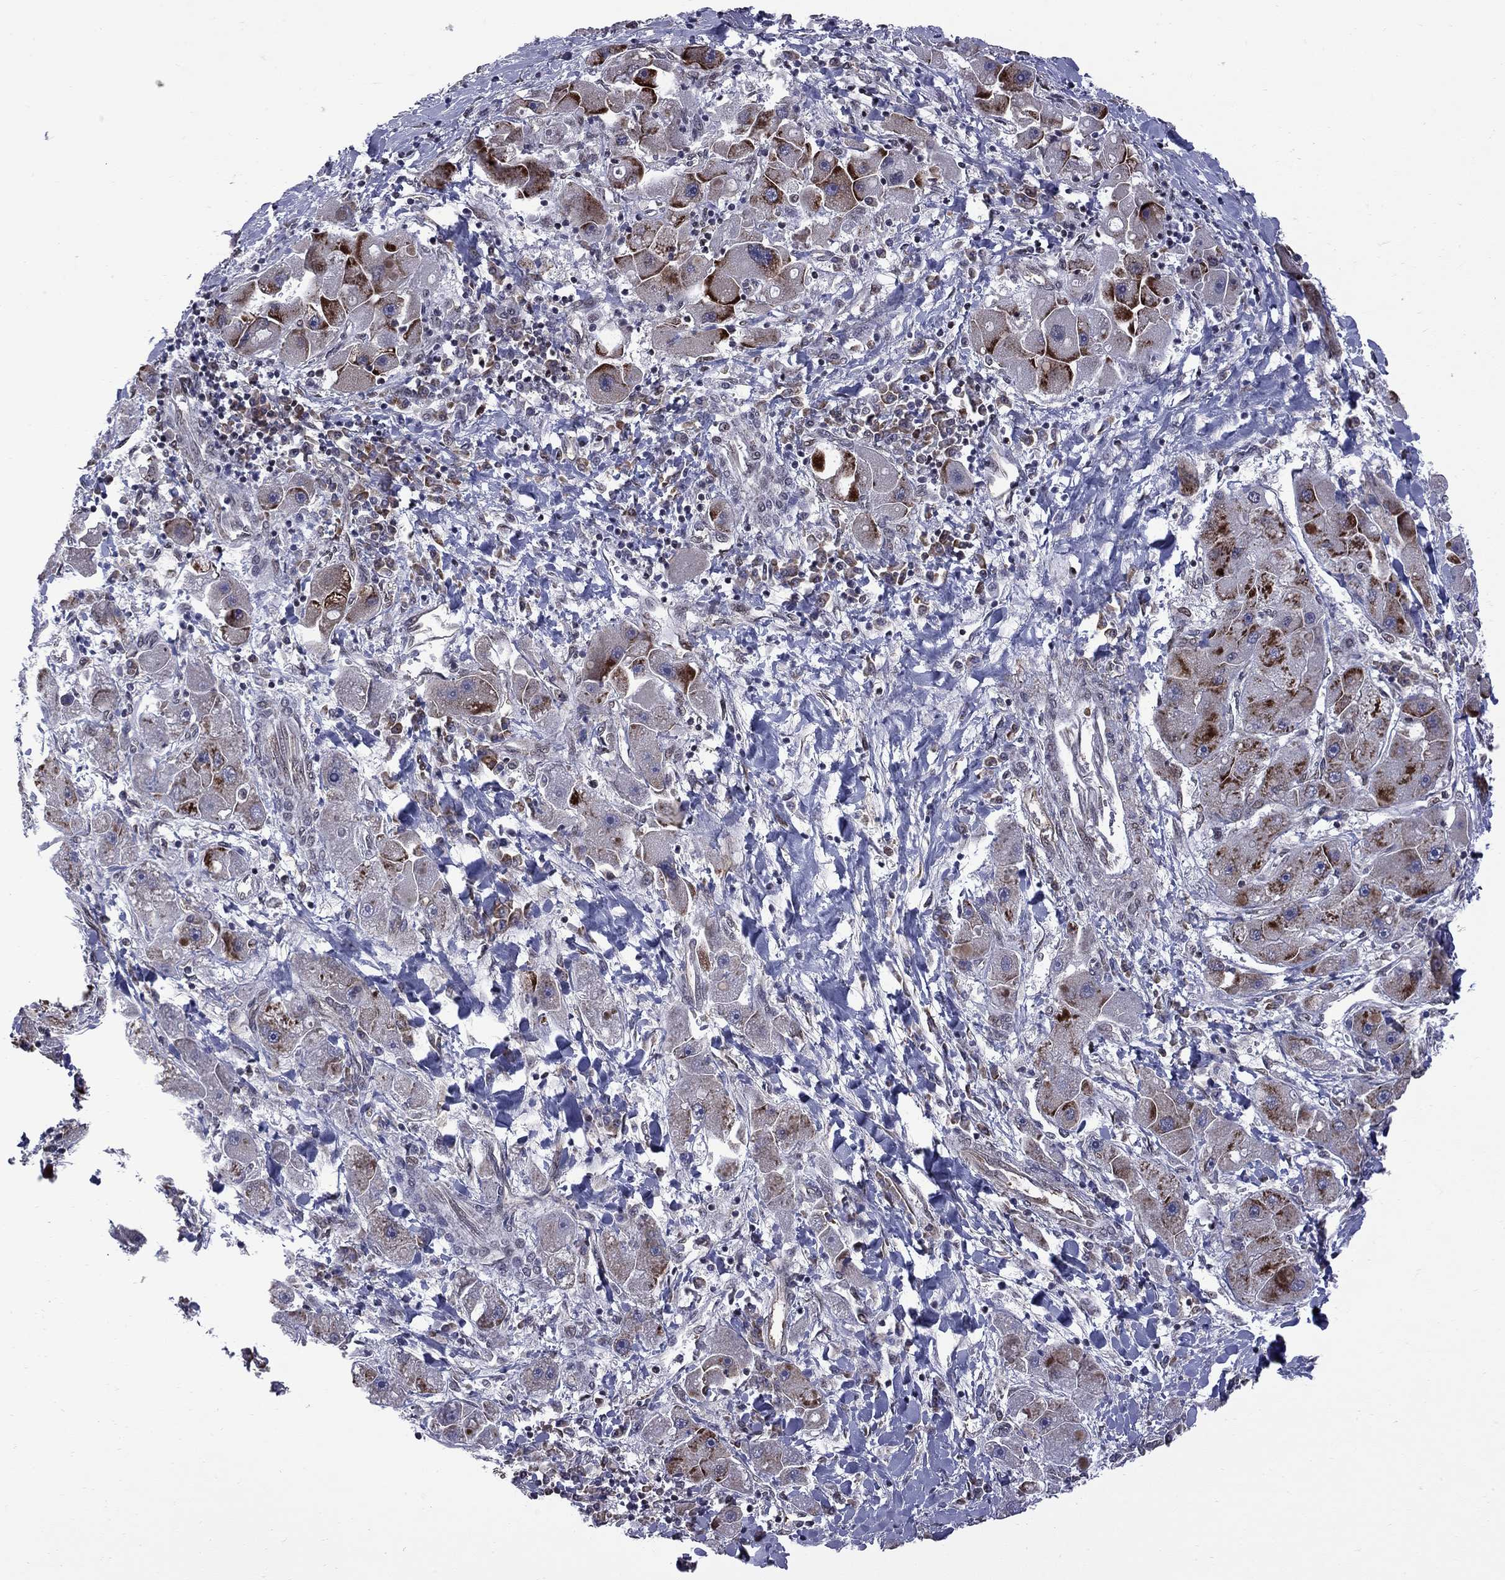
{"staining": {"intensity": "strong", "quantity": "<25%", "location": "cytoplasmic/membranous"}, "tissue": "liver cancer", "cell_type": "Tumor cells", "image_type": "cancer", "snomed": [{"axis": "morphology", "description": "Carcinoma, Hepatocellular, NOS"}, {"axis": "topography", "description": "Liver"}], "caption": "The immunohistochemical stain labels strong cytoplasmic/membranous staining in tumor cells of liver cancer tissue.", "gene": "BRF1", "patient": {"sex": "male", "age": 24}}